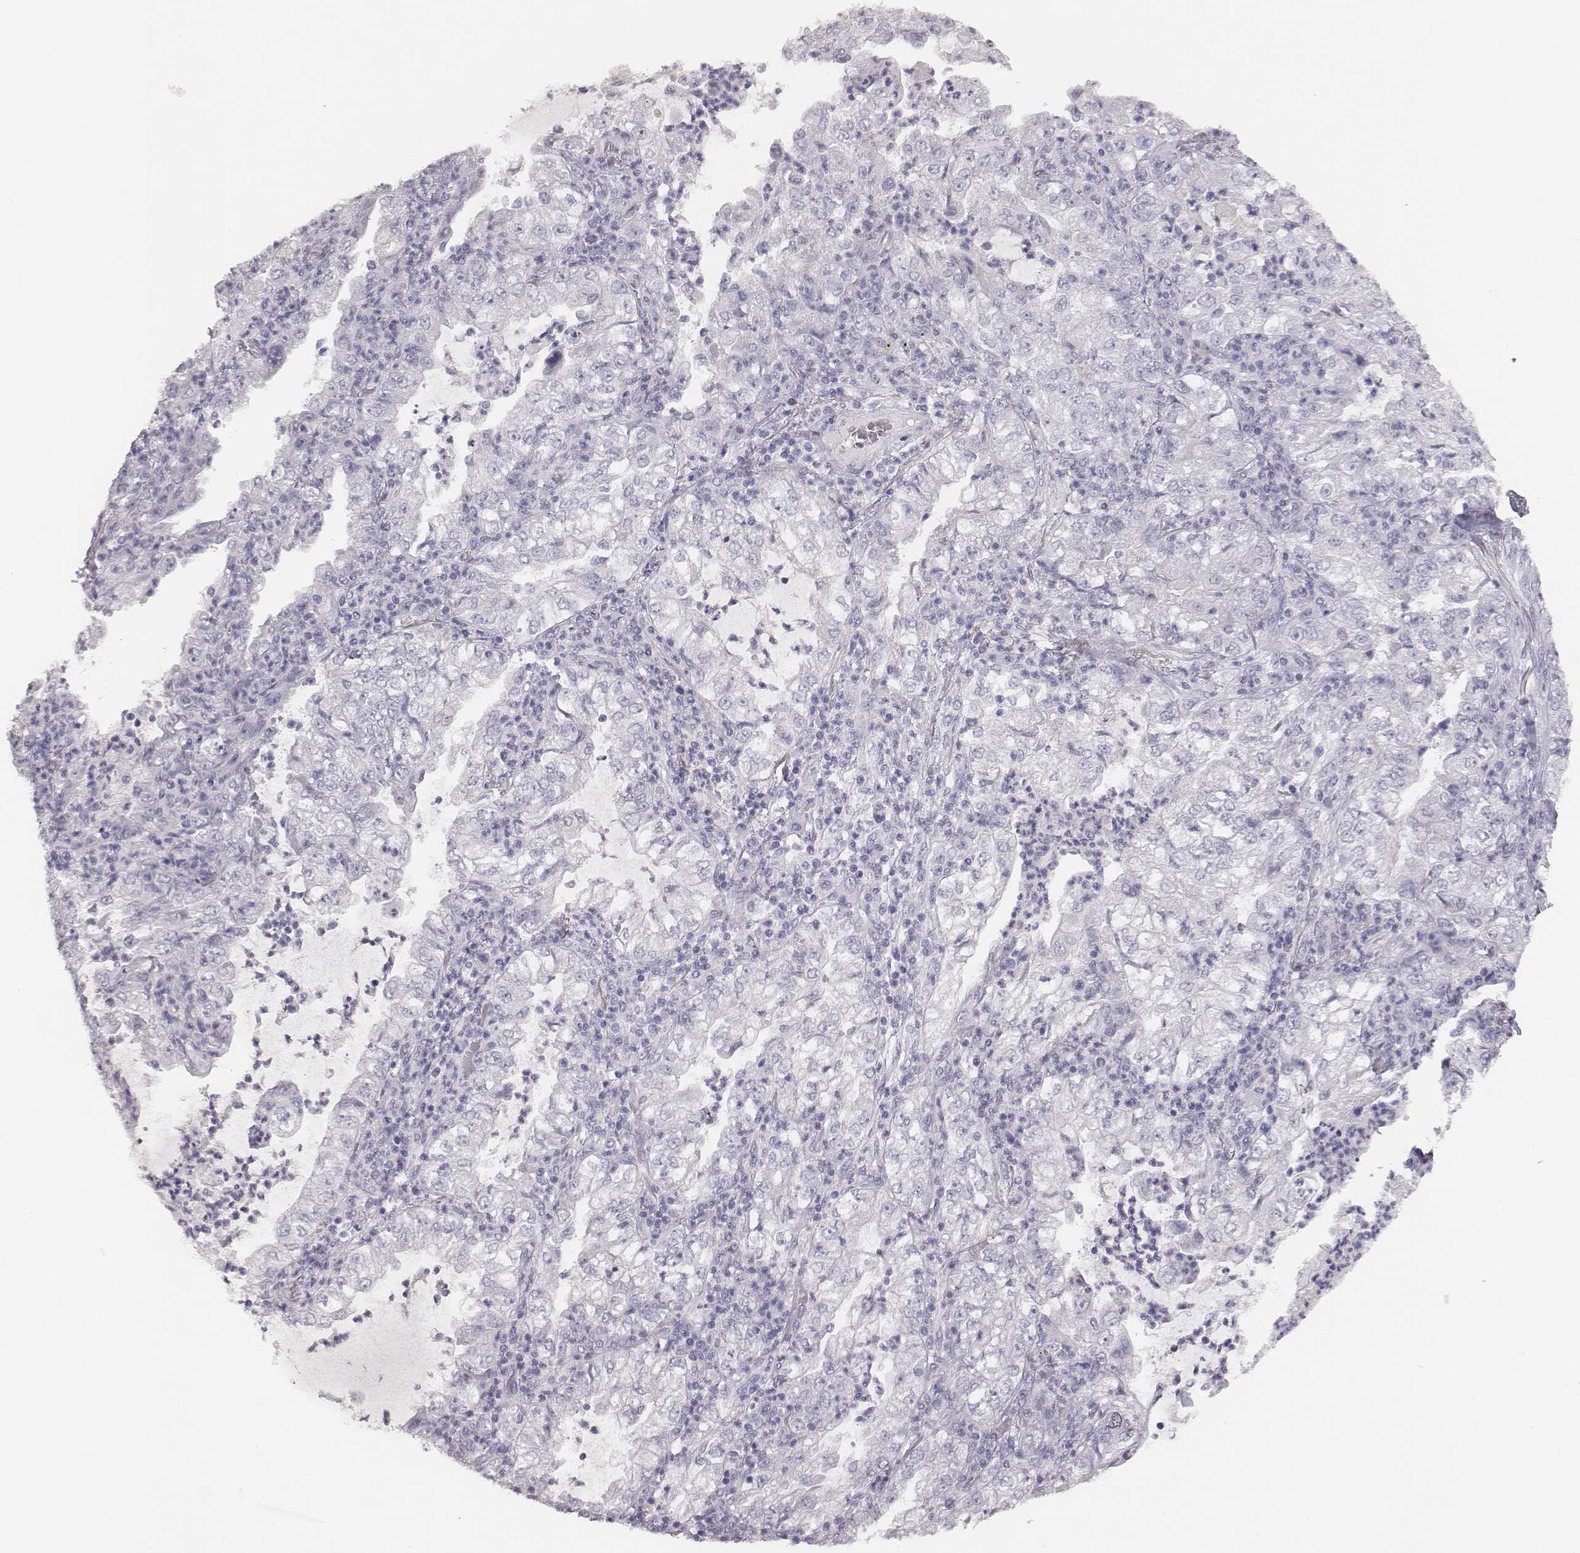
{"staining": {"intensity": "negative", "quantity": "none", "location": "none"}, "tissue": "lung cancer", "cell_type": "Tumor cells", "image_type": "cancer", "snomed": [{"axis": "morphology", "description": "Adenocarcinoma, NOS"}, {"axis": "topography", "description": "Lung"}], "caption": "Immunohistochemistry micrograph of lung adenocarcinoma stained for a protein (brown), which demonstrates no expression in tumor cells.", "gene": "MYH6", "patient": {"sex": "female", "age": 73}}